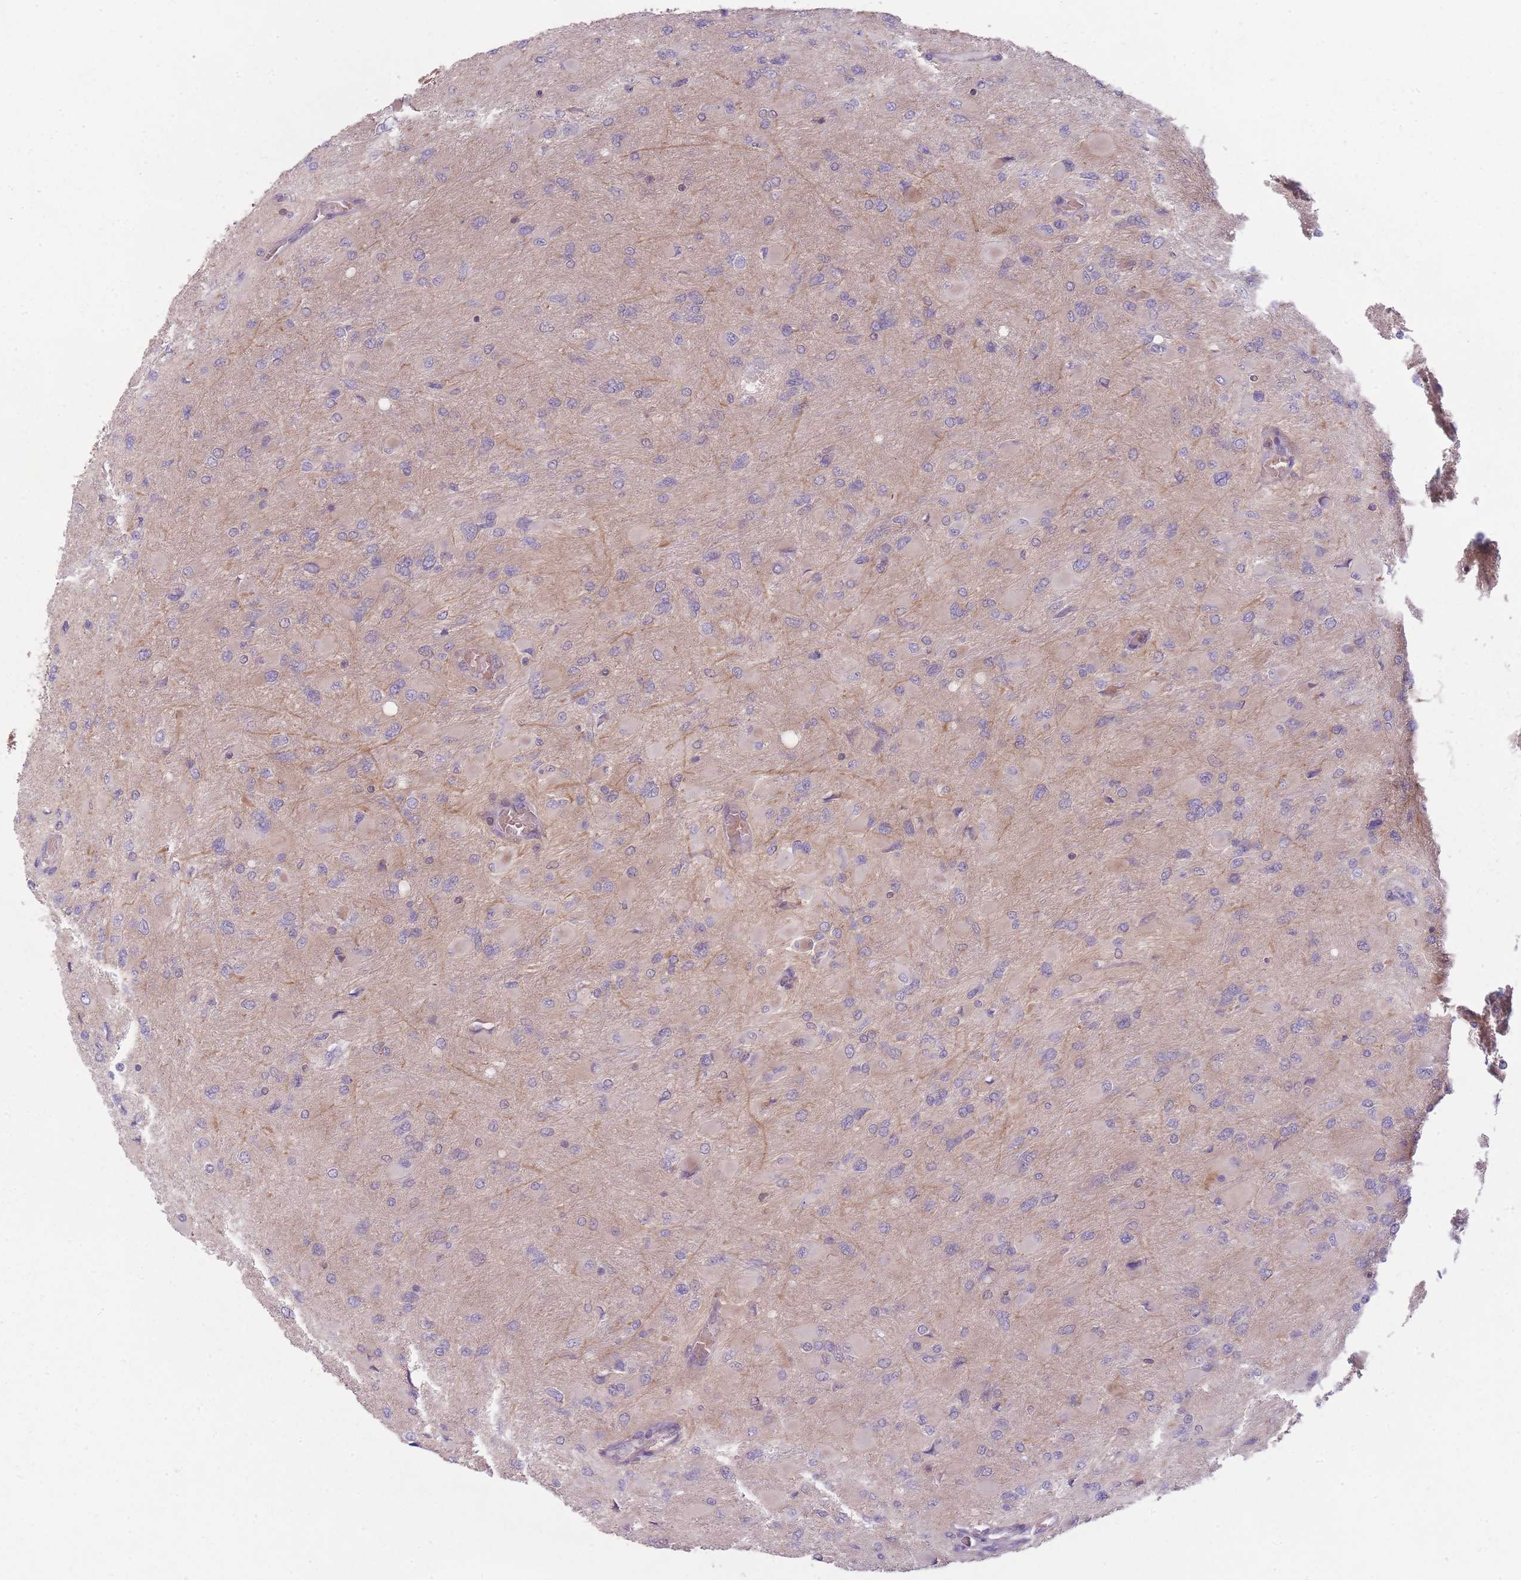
{"staining": {"intensity": "negative", "quantity": "none", "location": "none"}, "tissue": "glioma", "cell_type": "Tumor cells", "image_type": "cancer", "snomed": [{"axis": "morphology", "description": "Glioma, malignant, High grade"}, {"axis": "topography", "description": "Cerebral cortex"}], "caption": "Immunohistochemical staining of glioma reveals no significant positivity in tumor cells. (Stains: DAB IHC with hematoxylin counter stain, Microscopy: brightfield microscopy at high magnification).", "gene": "NT5DC2", "patient": {"sex": "female", "age": 36}}